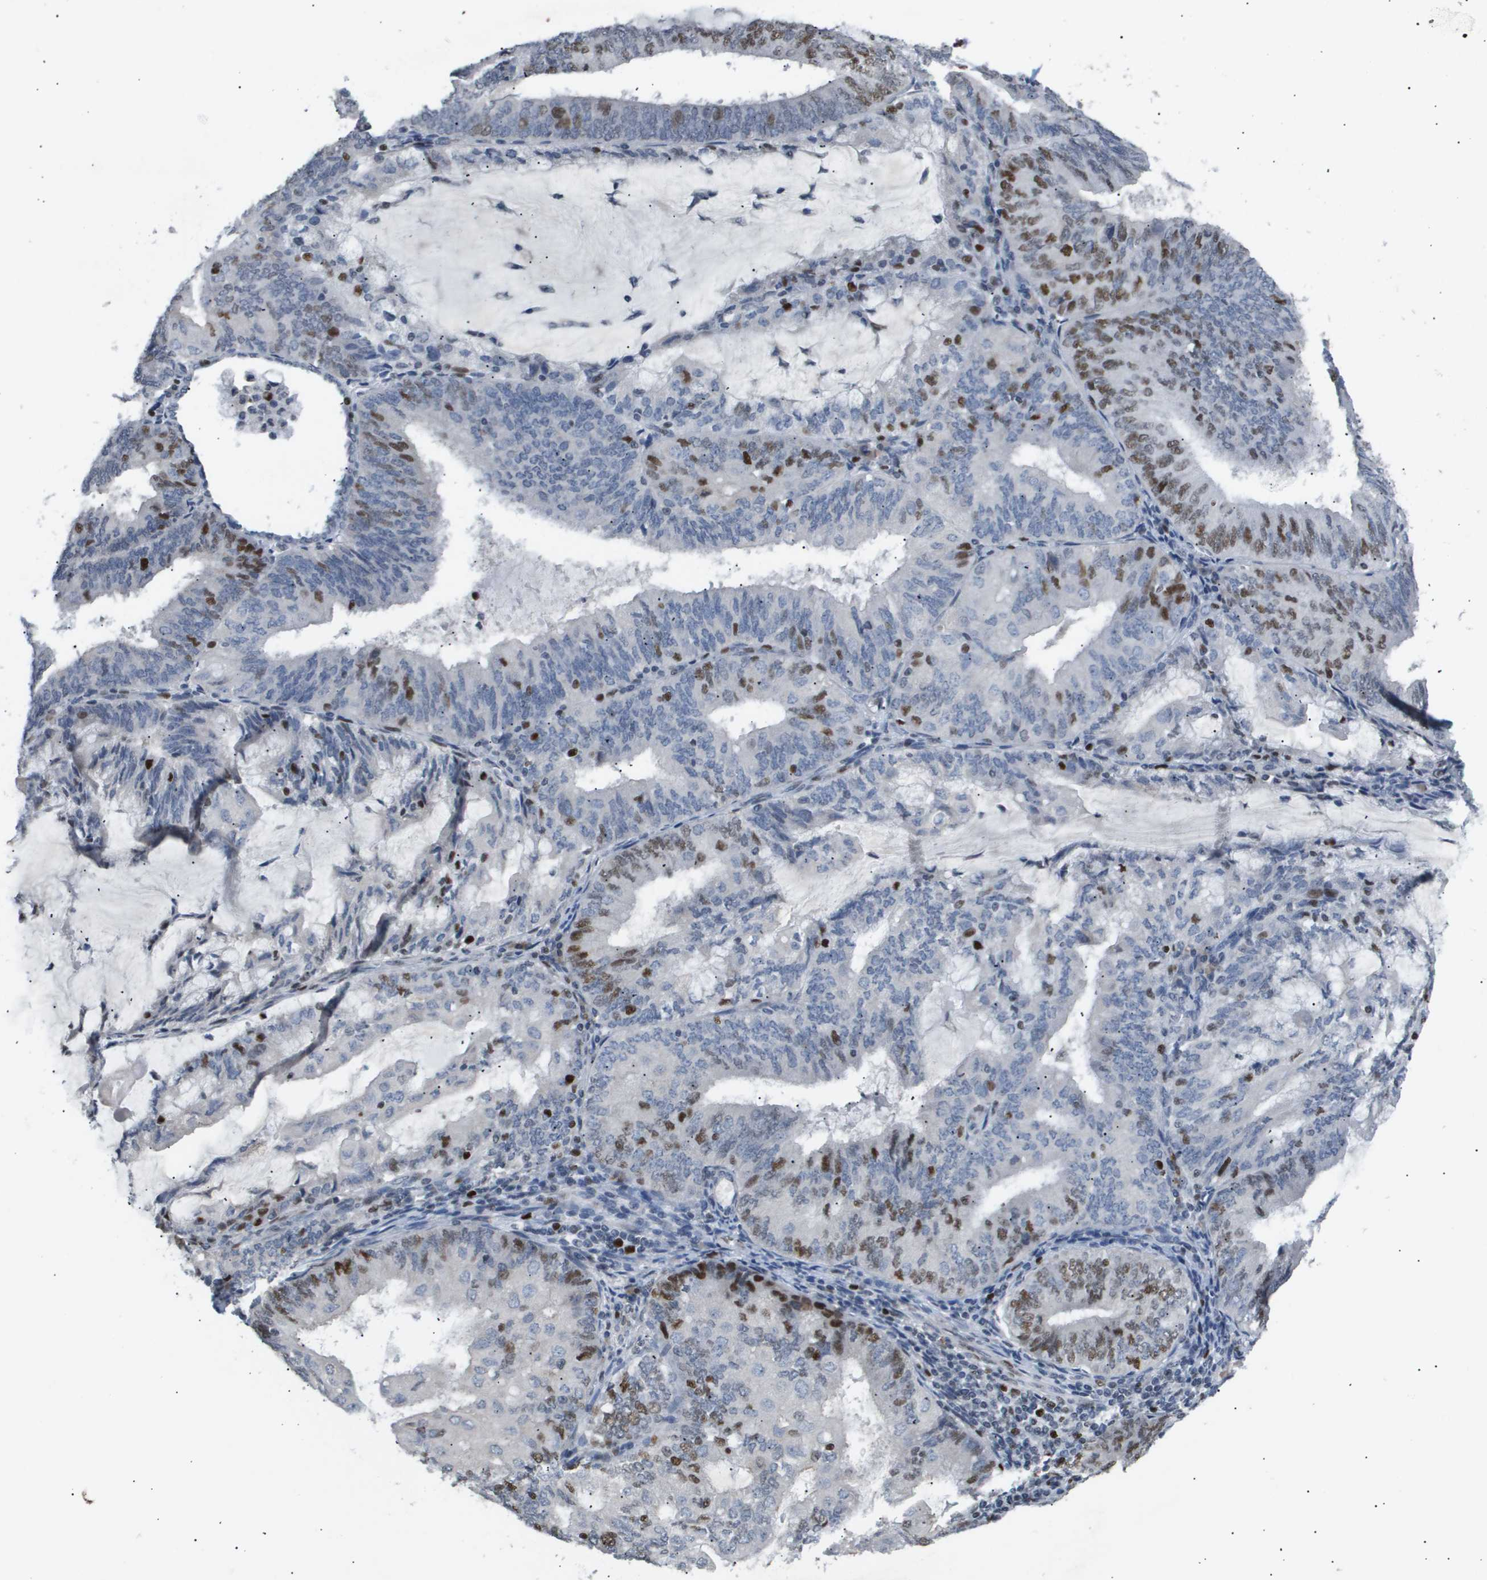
{"staining": {"intensity": "moderate", "quantity": "25%-75%", "location": "nuclear"}, "tissue": "endometrial cancer", "cell_type": "Tumor cells", "image_type": "cancer", "snomed": [{"axis": "morphology", "description": "Adenocarcinoma, NOS"}, {"axis": "topography", "description": "Endometrium"}], "caption": "A high-resolution image shows immunohistochemistry (IHC) staining of endometrial adenocarcinoma, which shows moderate nuclear staining in approximately 25%-75% of tumor cells. Ihc stains the protein in brown and the nuclei are stained blue.", "gene": "ANAPC2", "patient": {"sex": "female", "age": 81}}